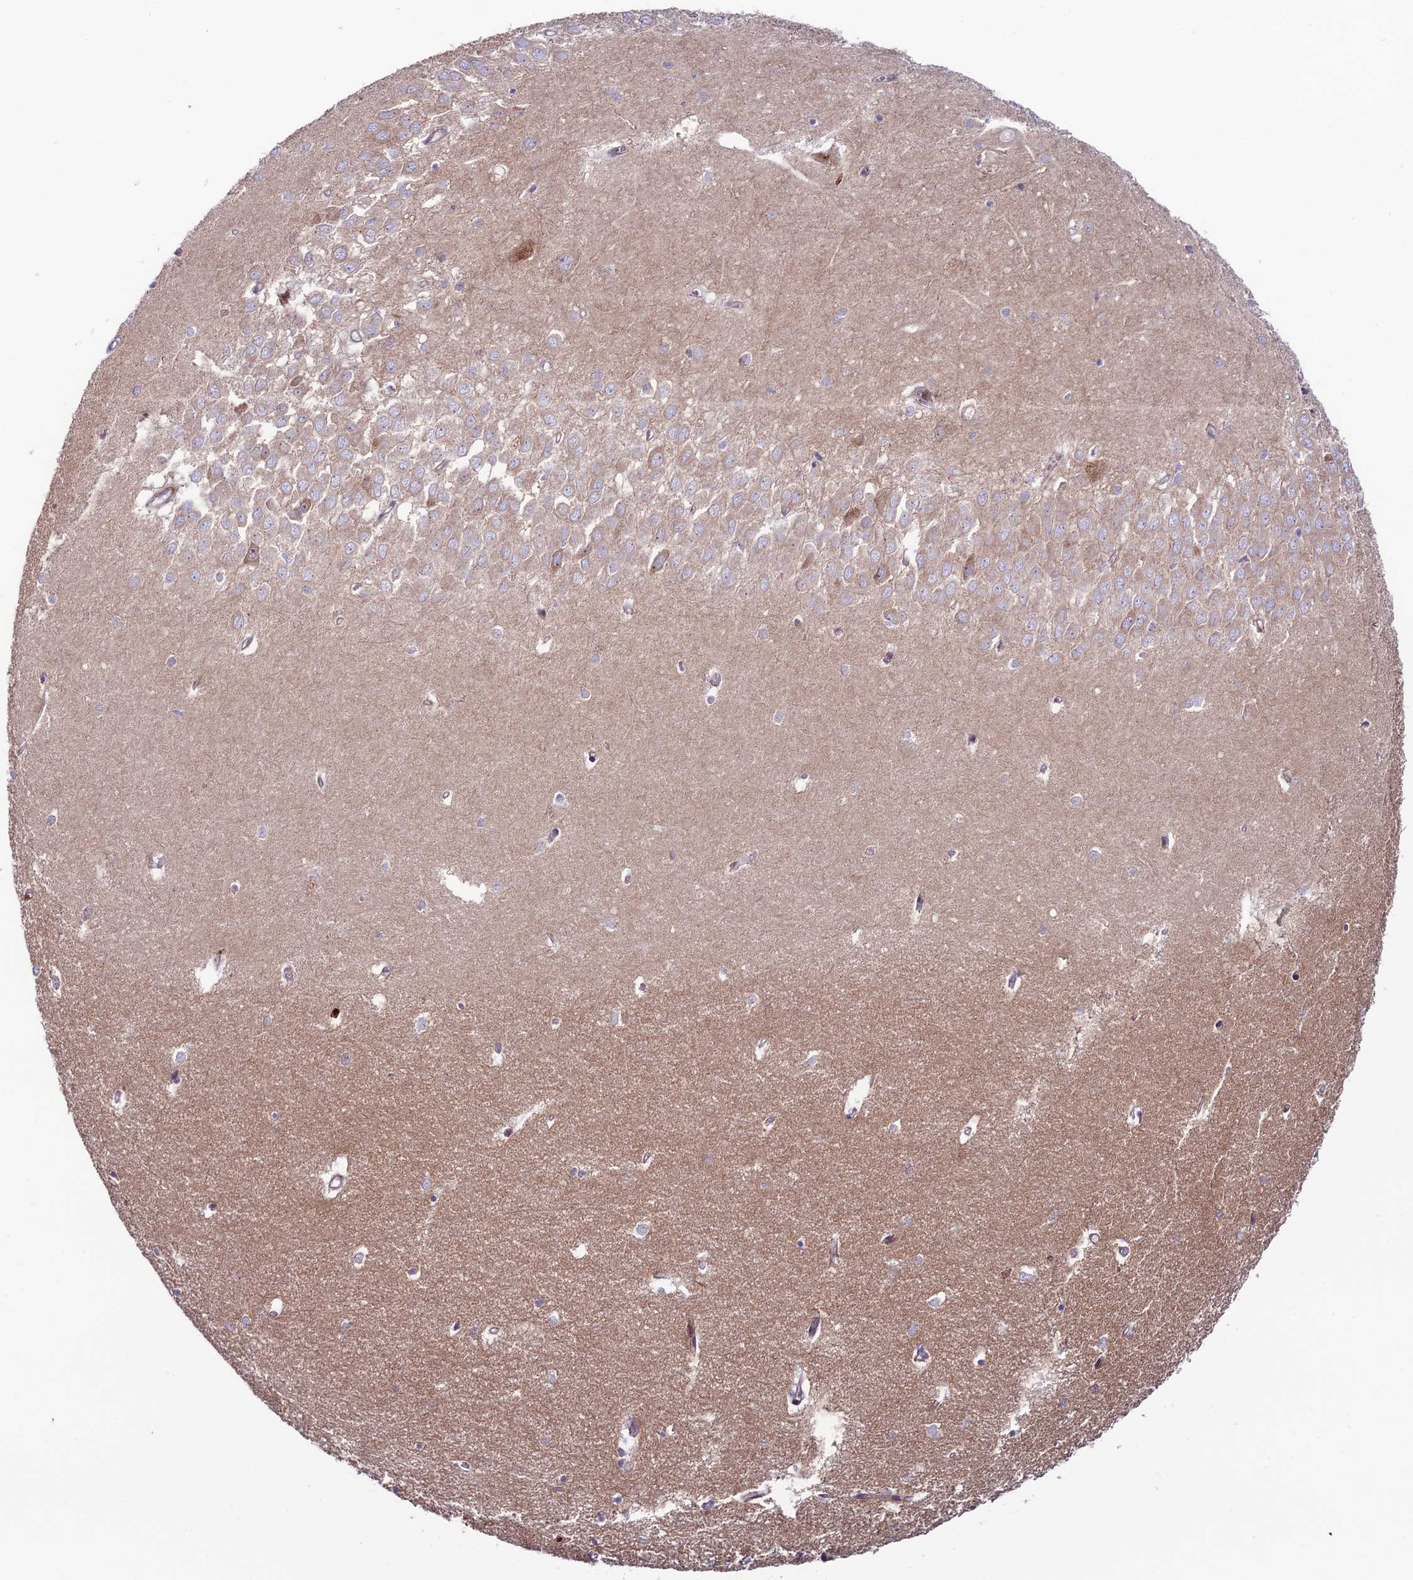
{"staining": {"intensity": "negative", "quantity": "none", "location": "none"}, "tissue": "hippocampus", "cell_type": "Glial cells", "image_type": "normal", "snomed": [{"axis": "morphology", "description": "Normal tissue, NOS"}, {"axis": "topography", "description": "Hippocampus"}], "caption": "An IHC photomicrograph of normal hippocampus is shown. There is no staining in glial cells of hippocampus.", "gene": "COL6A6", "patient": {"sex": "female", "age": 64}}